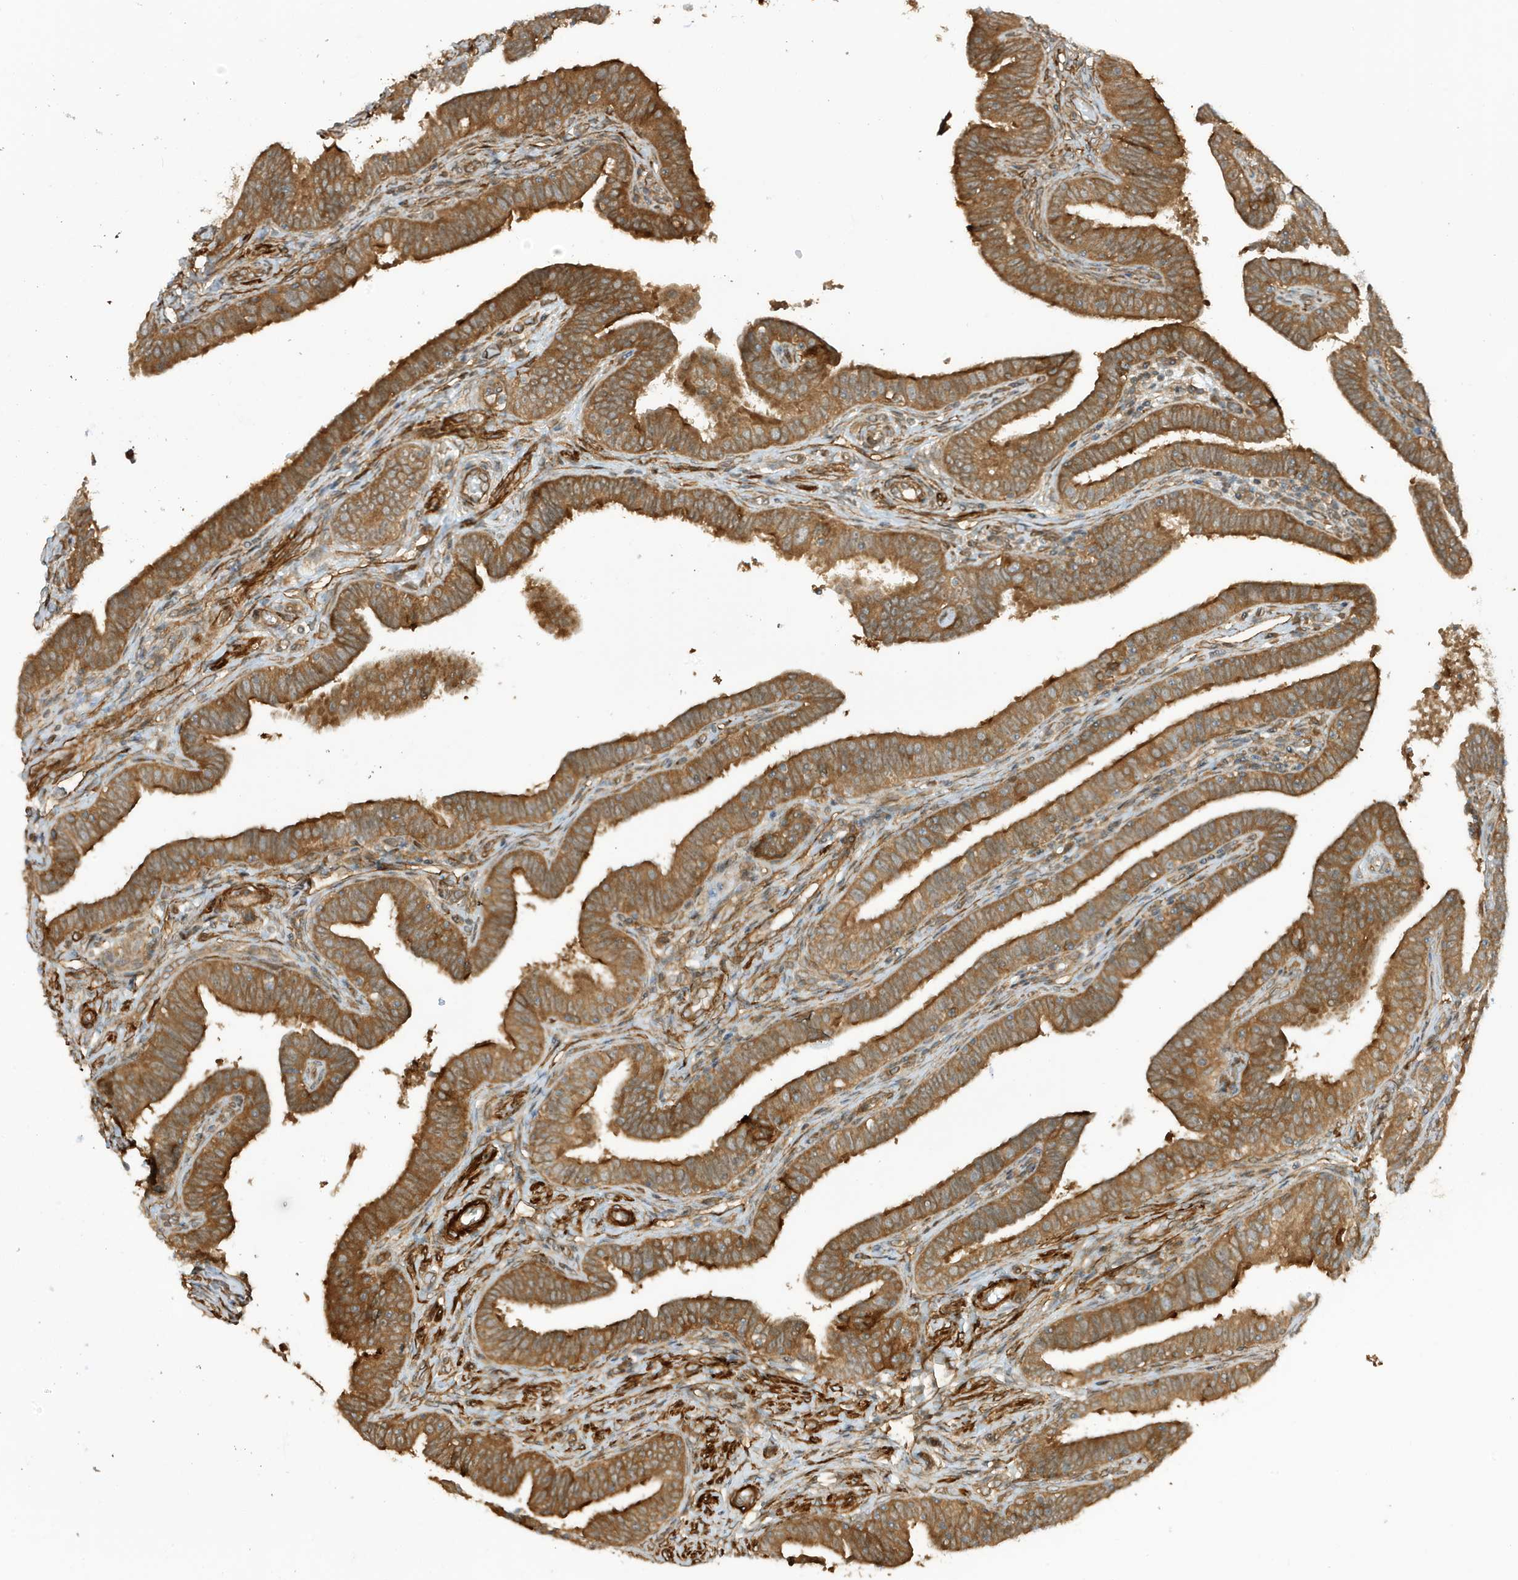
{"staining": {"intensity": "strong", "quantity": ">75%", "location": "cytoplasmic/membranous"}, "tissue": "fallopian tube", "cell_type": "Glandular cells", "image_type": "normal", "snomed": [{"axis": "morphology", "description": "Normal tissue, NOS"}, {"axis": "topography", "description": "Fallopian tube"}], "caption": "IHC of unremarkable human fallopian tube reveals high levels of strong cytoplasmic/membranous positivity in about >75% of glandular cells.", "gene": "CDC42EP3", "patient": {"sex": "female", "age": 39}}